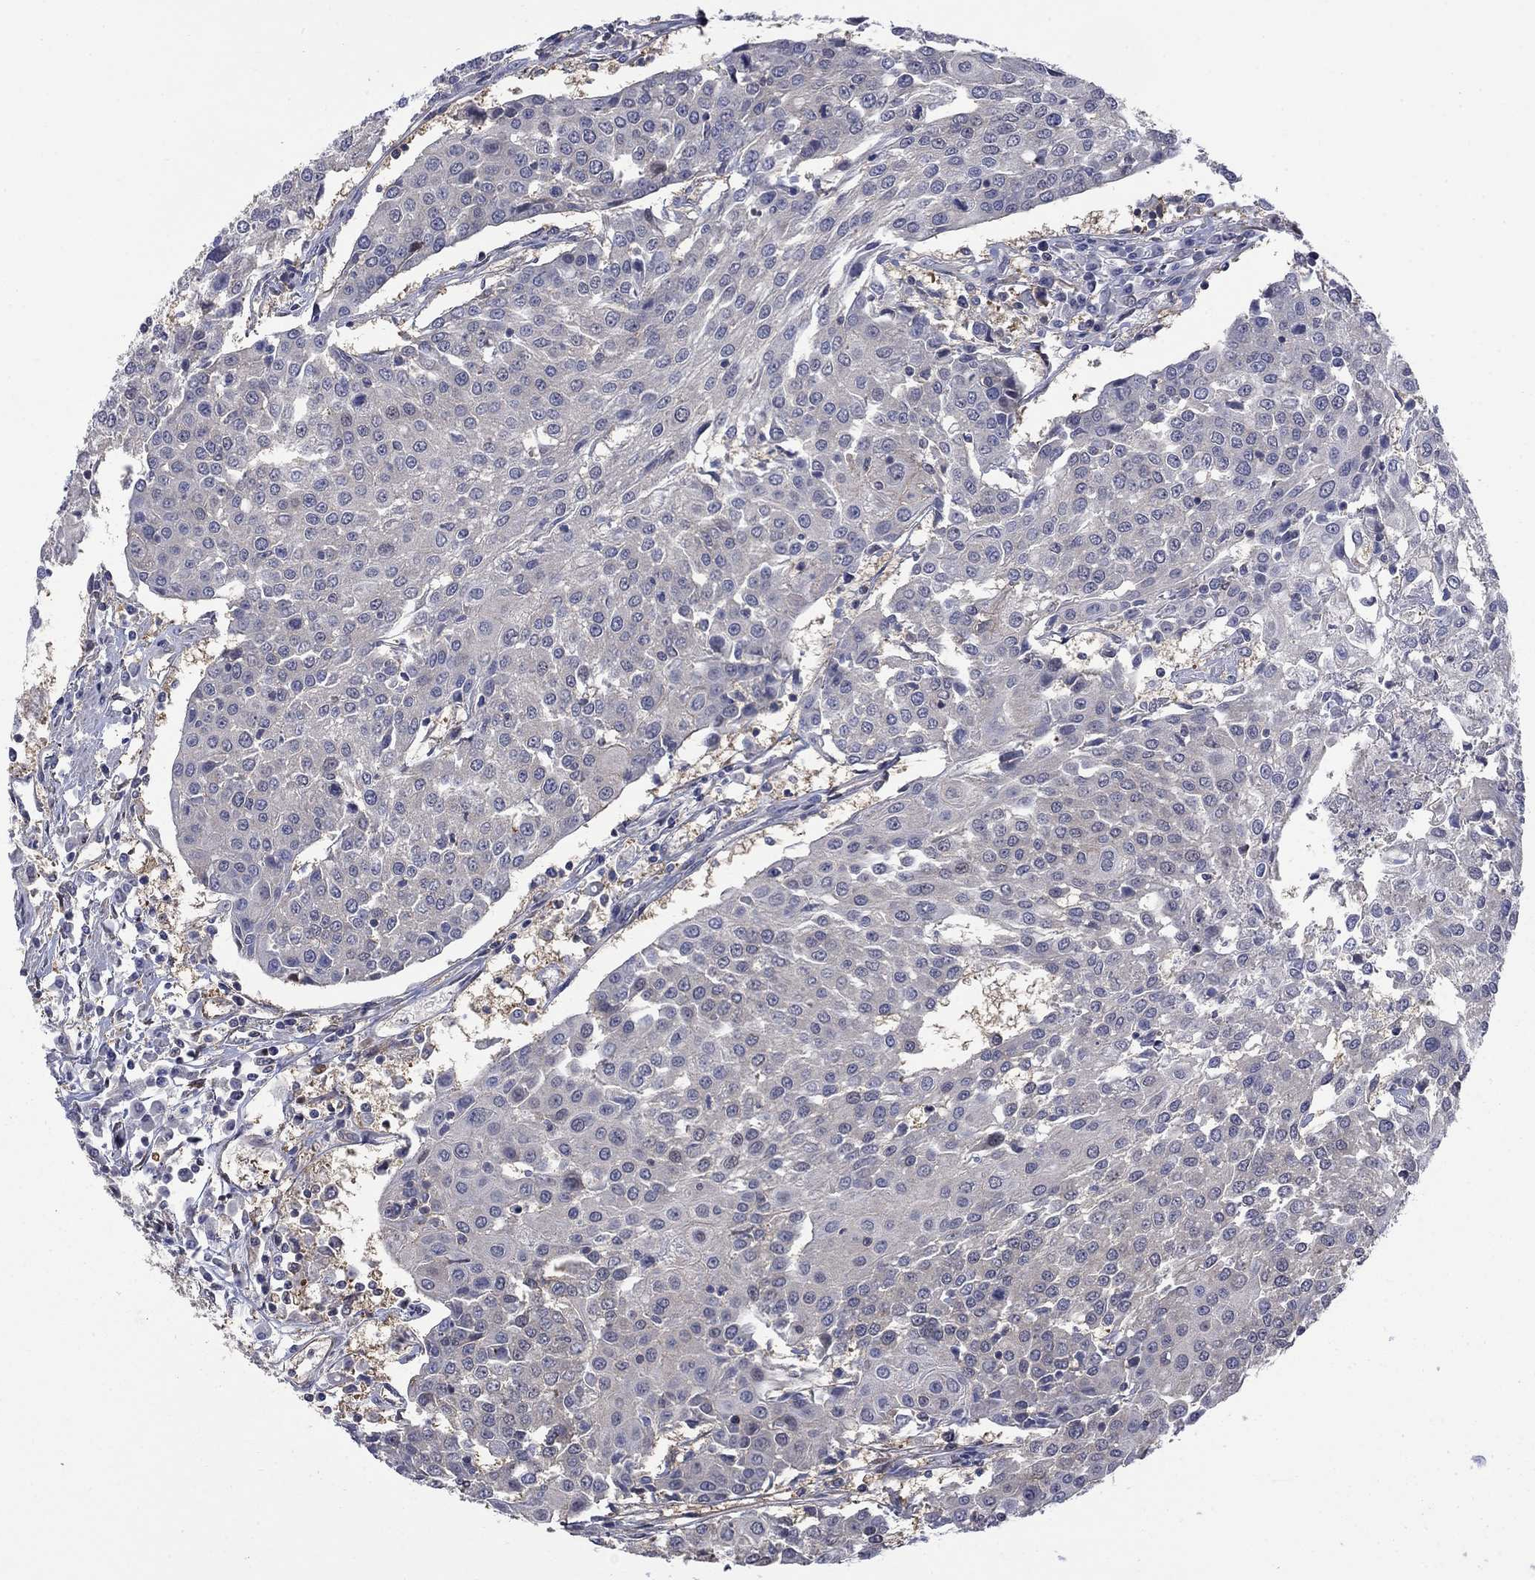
{"staining": {"intensity": "negative", "quantity": "none", "location": "none"}, "tissue": "urothelial cancer", "cell_type": "Tumor cells", "image_type": "cancer", "snomed": [{"axis": "morphology", "description": "Urothelial carcinoma, High grade"}, {"axis": "topography", "description": "Urinary bladder"}], "caption": "There is no significant positivity in tumor cells of urothelial cancer. (DAB (3,3'-diaminobenzidine) immunohistochemistry (IHC), high magnification).", "gene": "PDZD2", "patient": {"sex": "female", "age": 85}}